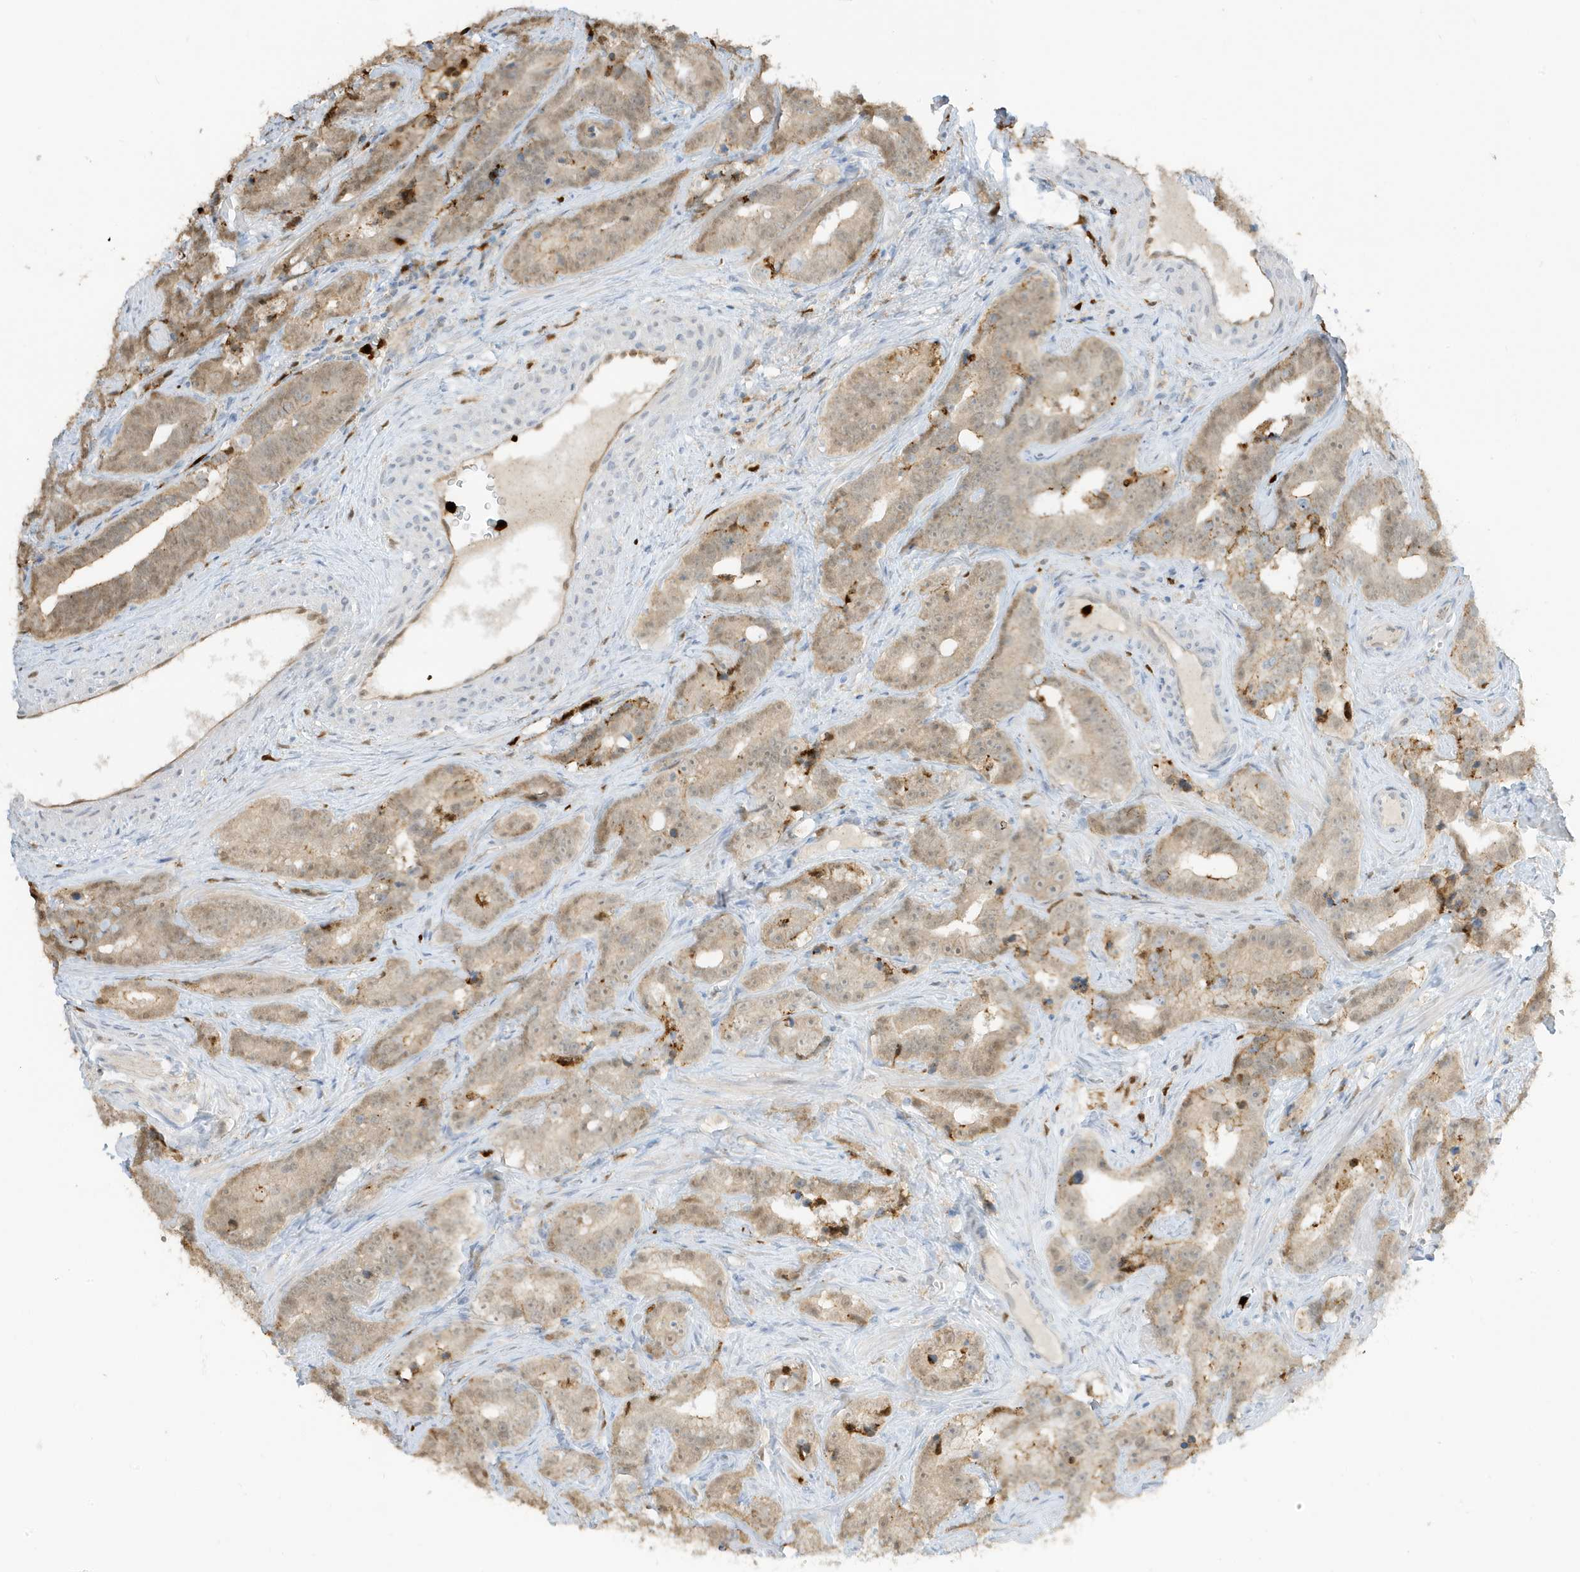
{"staining": {"intensity": "weak", "quantity": ">75%", "location": "cytoplasmic/membranous"}, "tissue": "prostate cancer", "cell_type": "Tumor cells", "image_type": "cancer", "snomed": [{"axis": "morphology", "description": "Adenocarcinoma, High grade"}, {"axis": "topography", "description": "Prostate"}], "caption": "This is an image of immunohistochemistry staining of prostate cancer (adenocarcinoma (high-grade)), which shows weak staining in the cytoplasmic/membranous of tumor cells.", "gene": "GCA", "patient": {"sex": "male", "age": 62}}